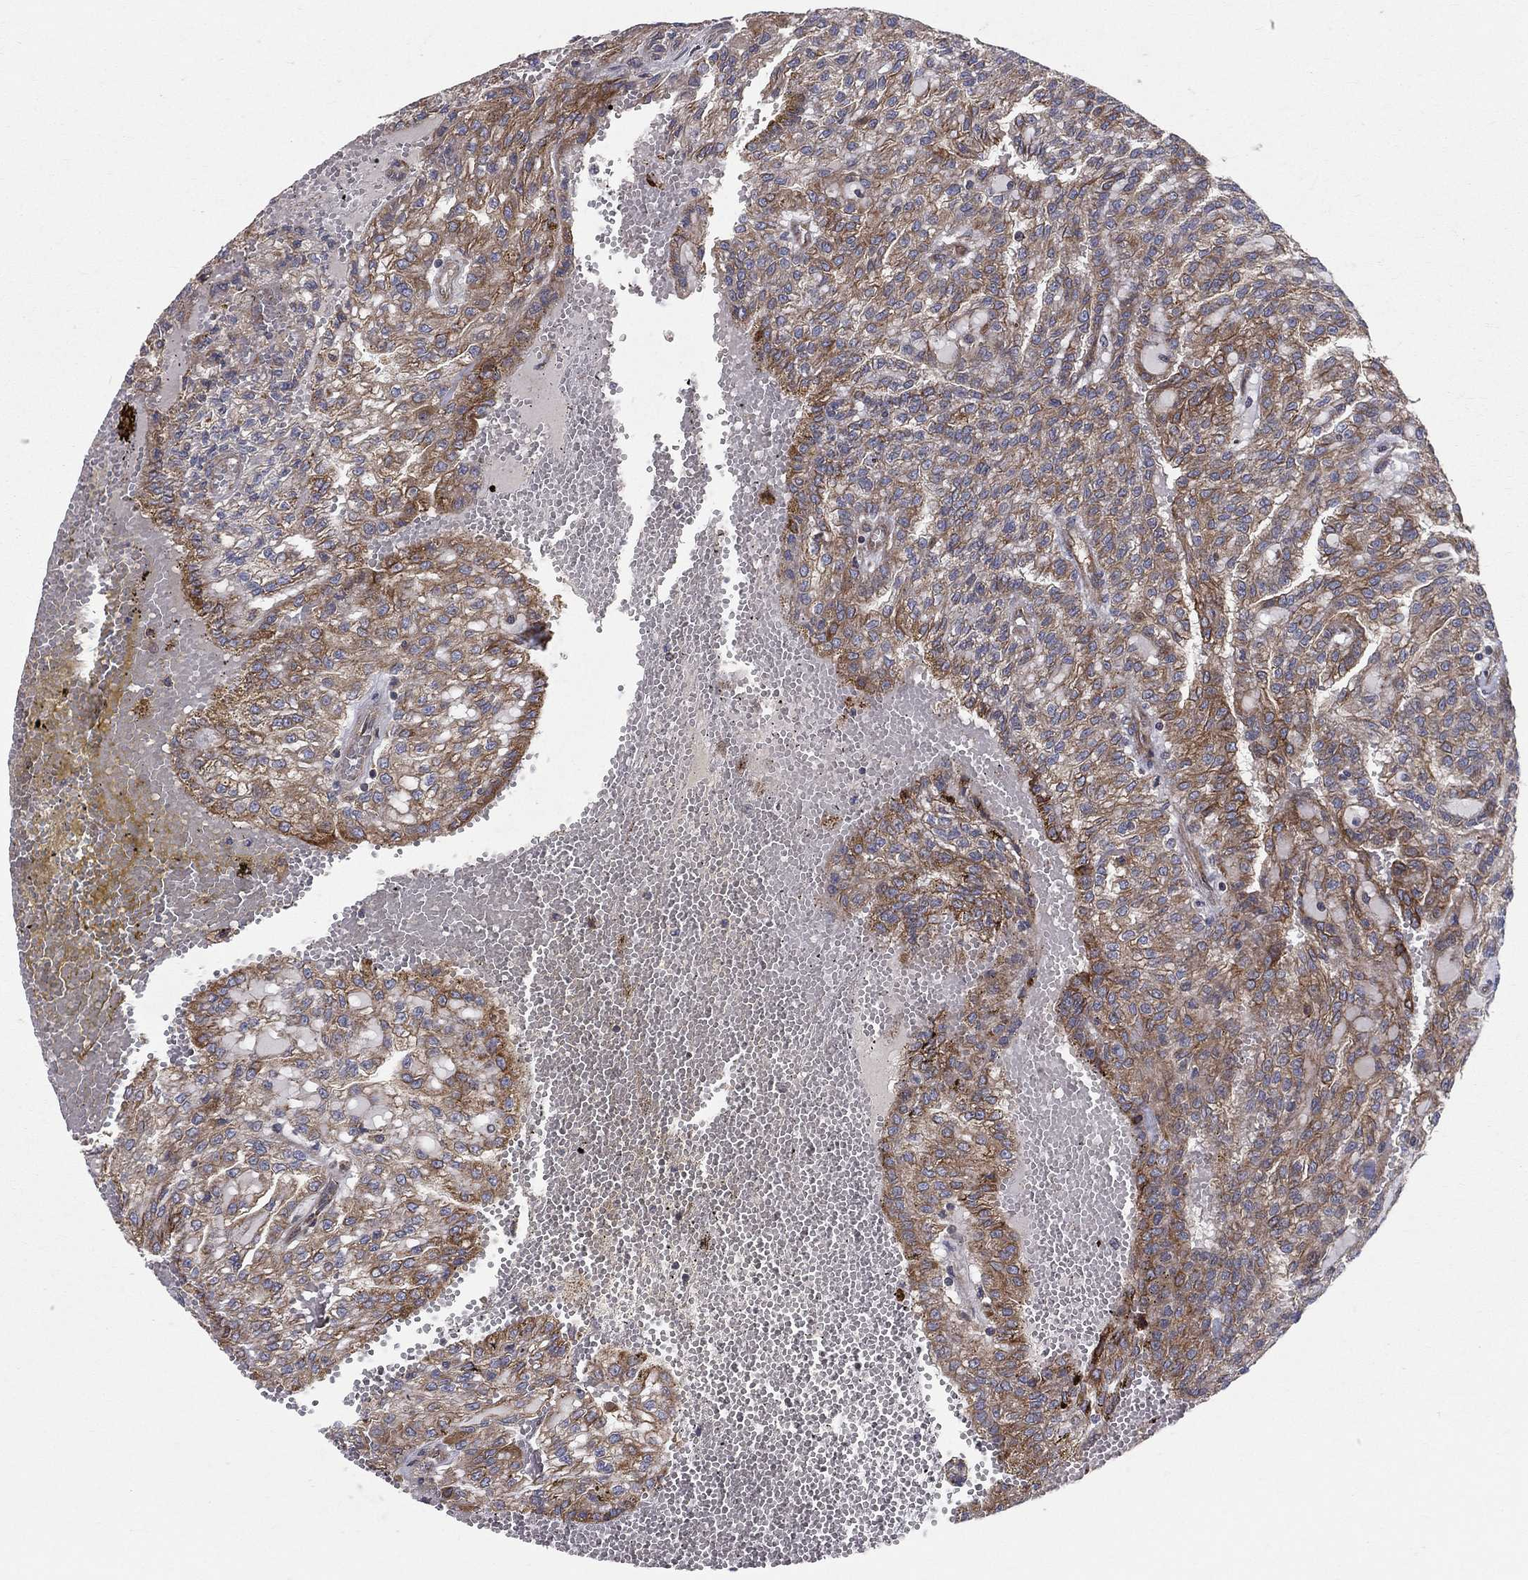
{"staining": {"intensity": "moderate", "quantity": ">75%", "location": "cytoplasmic/membranous"}, "tissue": "renal cancer", "cell_type": "Tumor cells", "image_type": "cancer", "snomed": [{"axis": "morphology", "description": "Adenocarcinoma, NOS"}, {"axis": "topography", "description": "Kidney"}], "caption": "A micrograph of human renal cancer (adenocarcinoma) stained for a protein exhibits moderate cytoplasmic/membranous brown staining in tumor cells. (IHC, brightfield microscopy, high magnification).", "gene": "MIX23", "patient": {"sex": "male", "age": 63}}